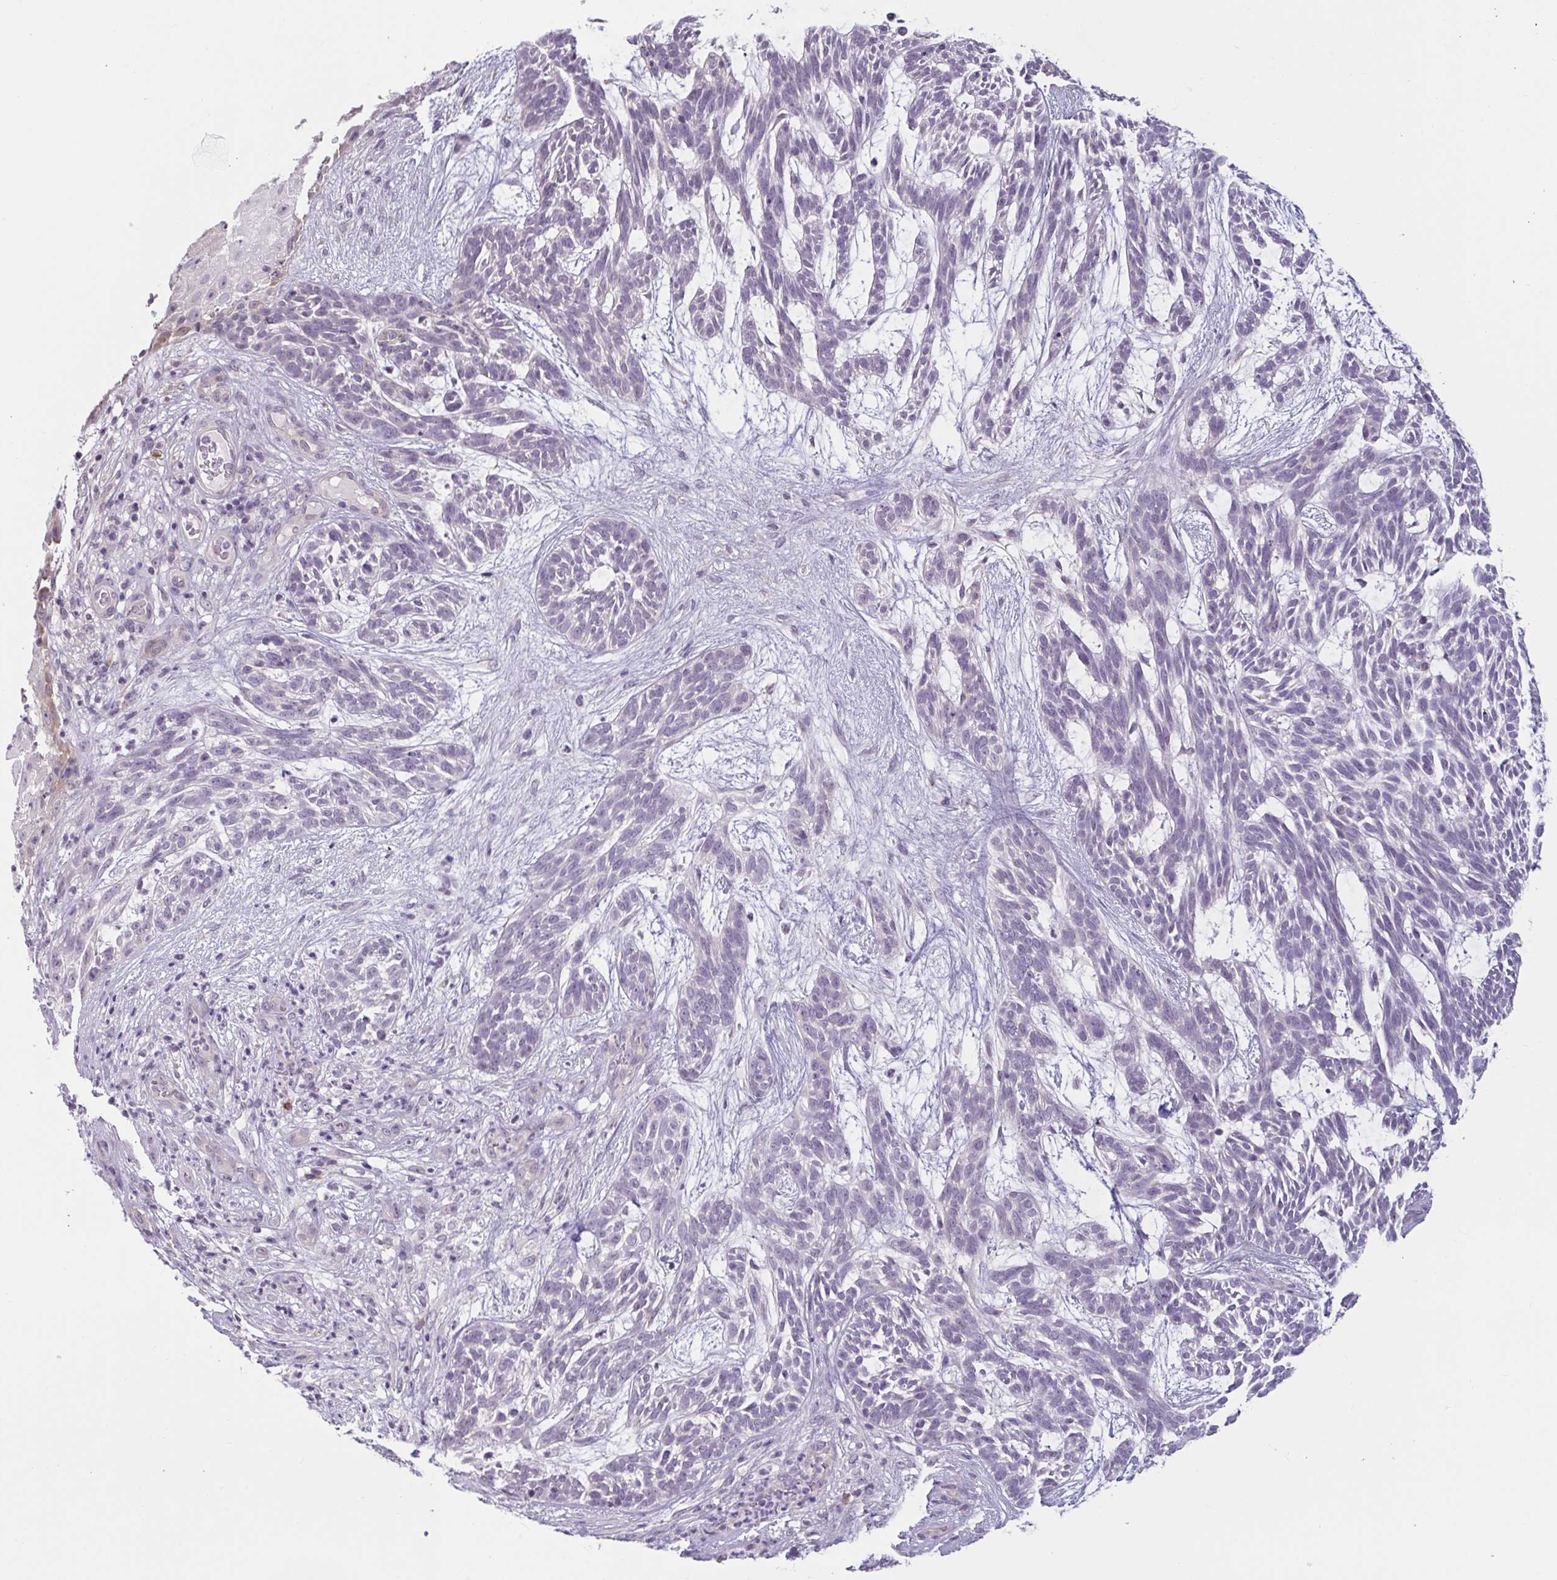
{"staining": {"intensity": "negative", "quantity": "none", "location": "none"}, "tissue": "skin cancer", "cell_type": "Tumor cells", "image_type": "cancer", "snomed": [{"axis": "morphology", "description": "Basal cell carcinoma"}, {"axis": "topography", "description": "Skin"}, {"axis": "topography", "description": "Skin, foot"}], "caption": "High magnification brightfield microscopy of basal cell carcinoma (skin) stained with DAB (brown) and counterstained with hematoxylin (blue): tumor cells show no significant staining.", "gene": "TBC1D4", "patient": {"sex": "female", "age": 77}}